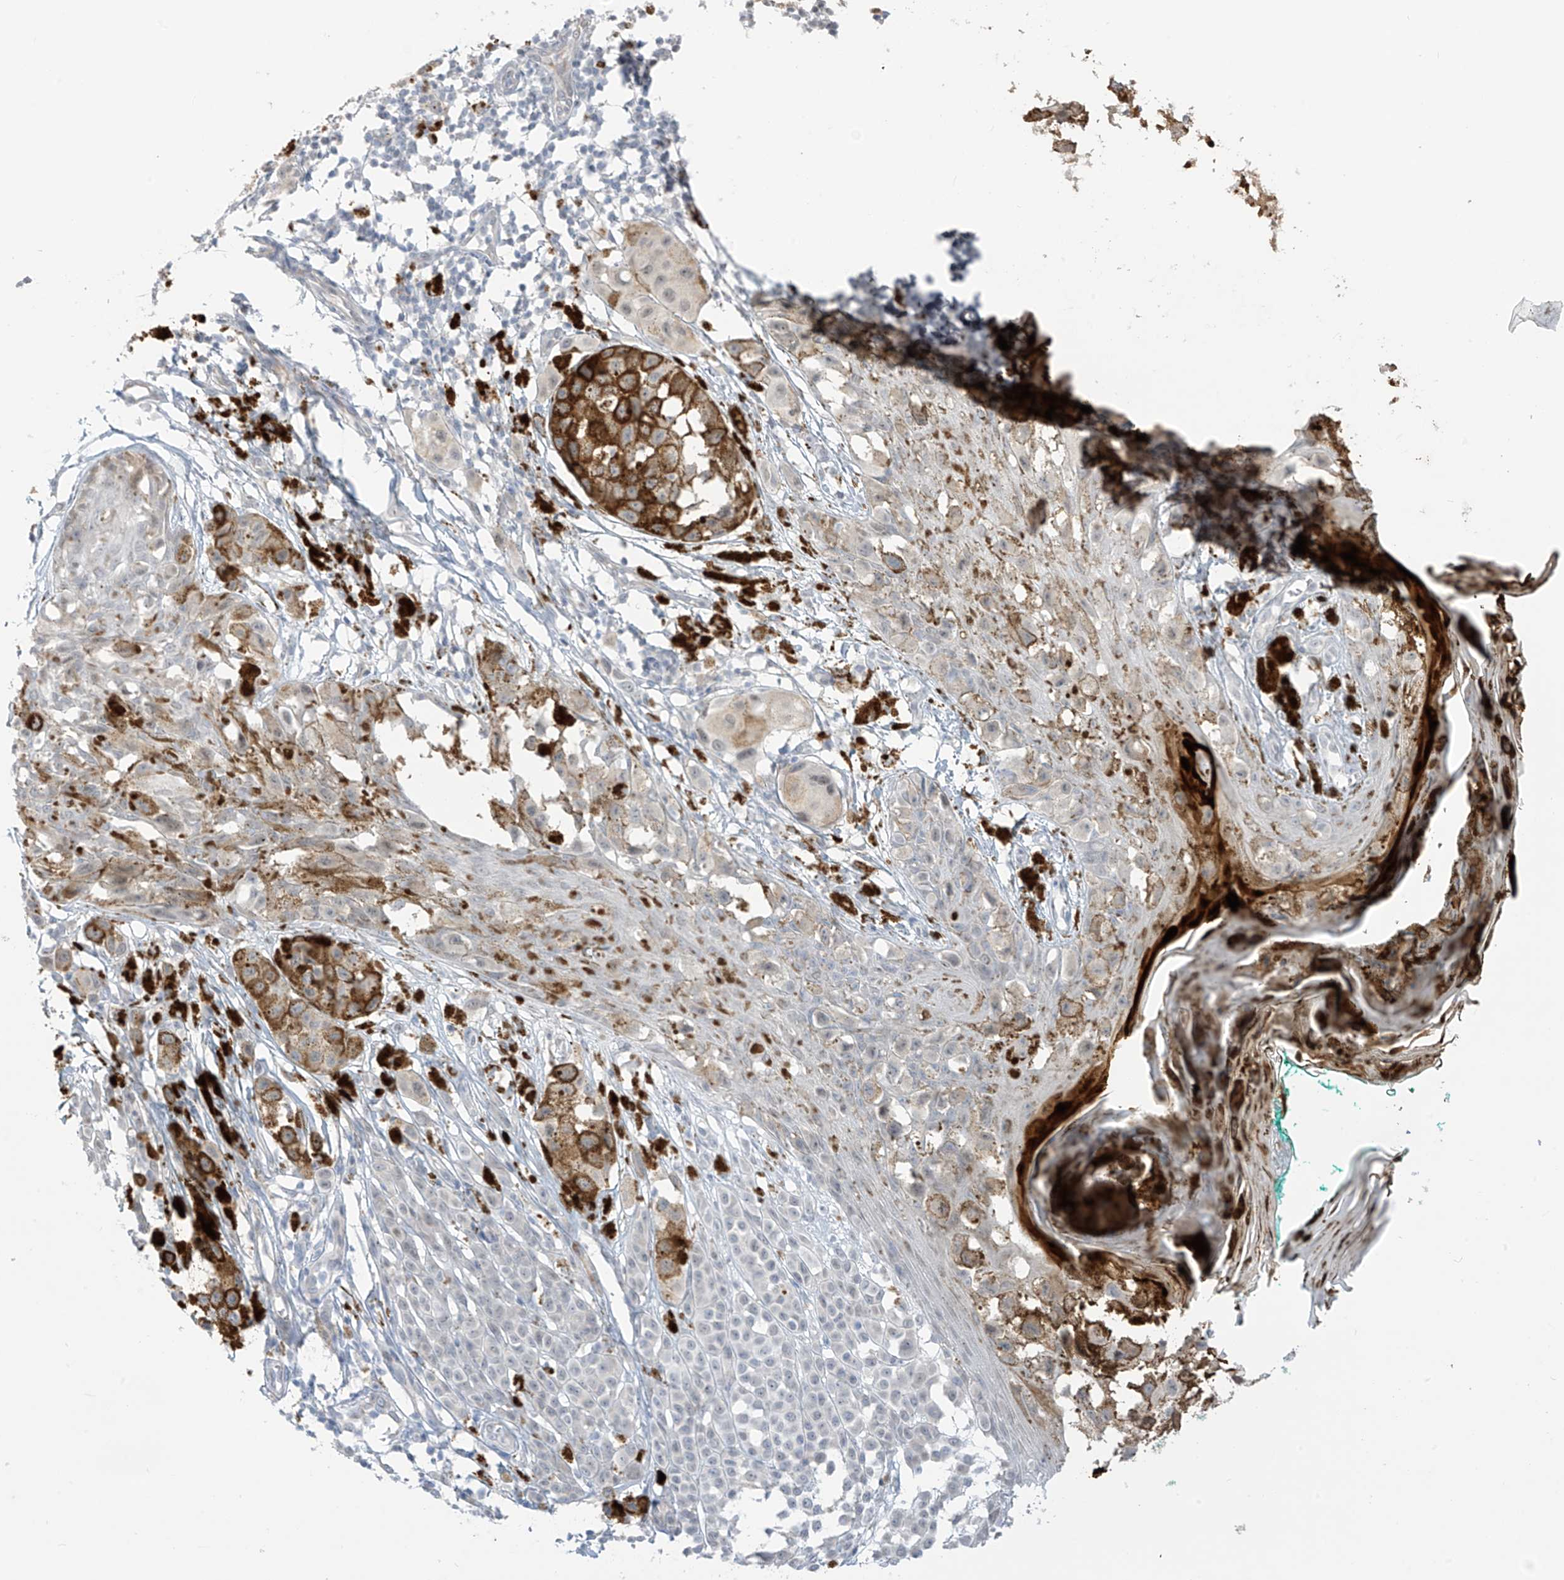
{"staining": {"intensity": "strong", "quantity": "<25%", "location": "cytoplasmic/membranous"}, "tissue": "melanoma", "cell_type": "Tumor cells", "image_type": "cancer", "snomed": [{"axis": "morphology", "description": "Malignant melanoma, NOS"}, {"axis": "topography", "description": "Skin of leg"}], "caption": "Human malignant melanoma stained with a protein marker displays strong staining in tumor cells.", "gene": "ASPRV1", "patient": {"sex": "female", "age": 72}}